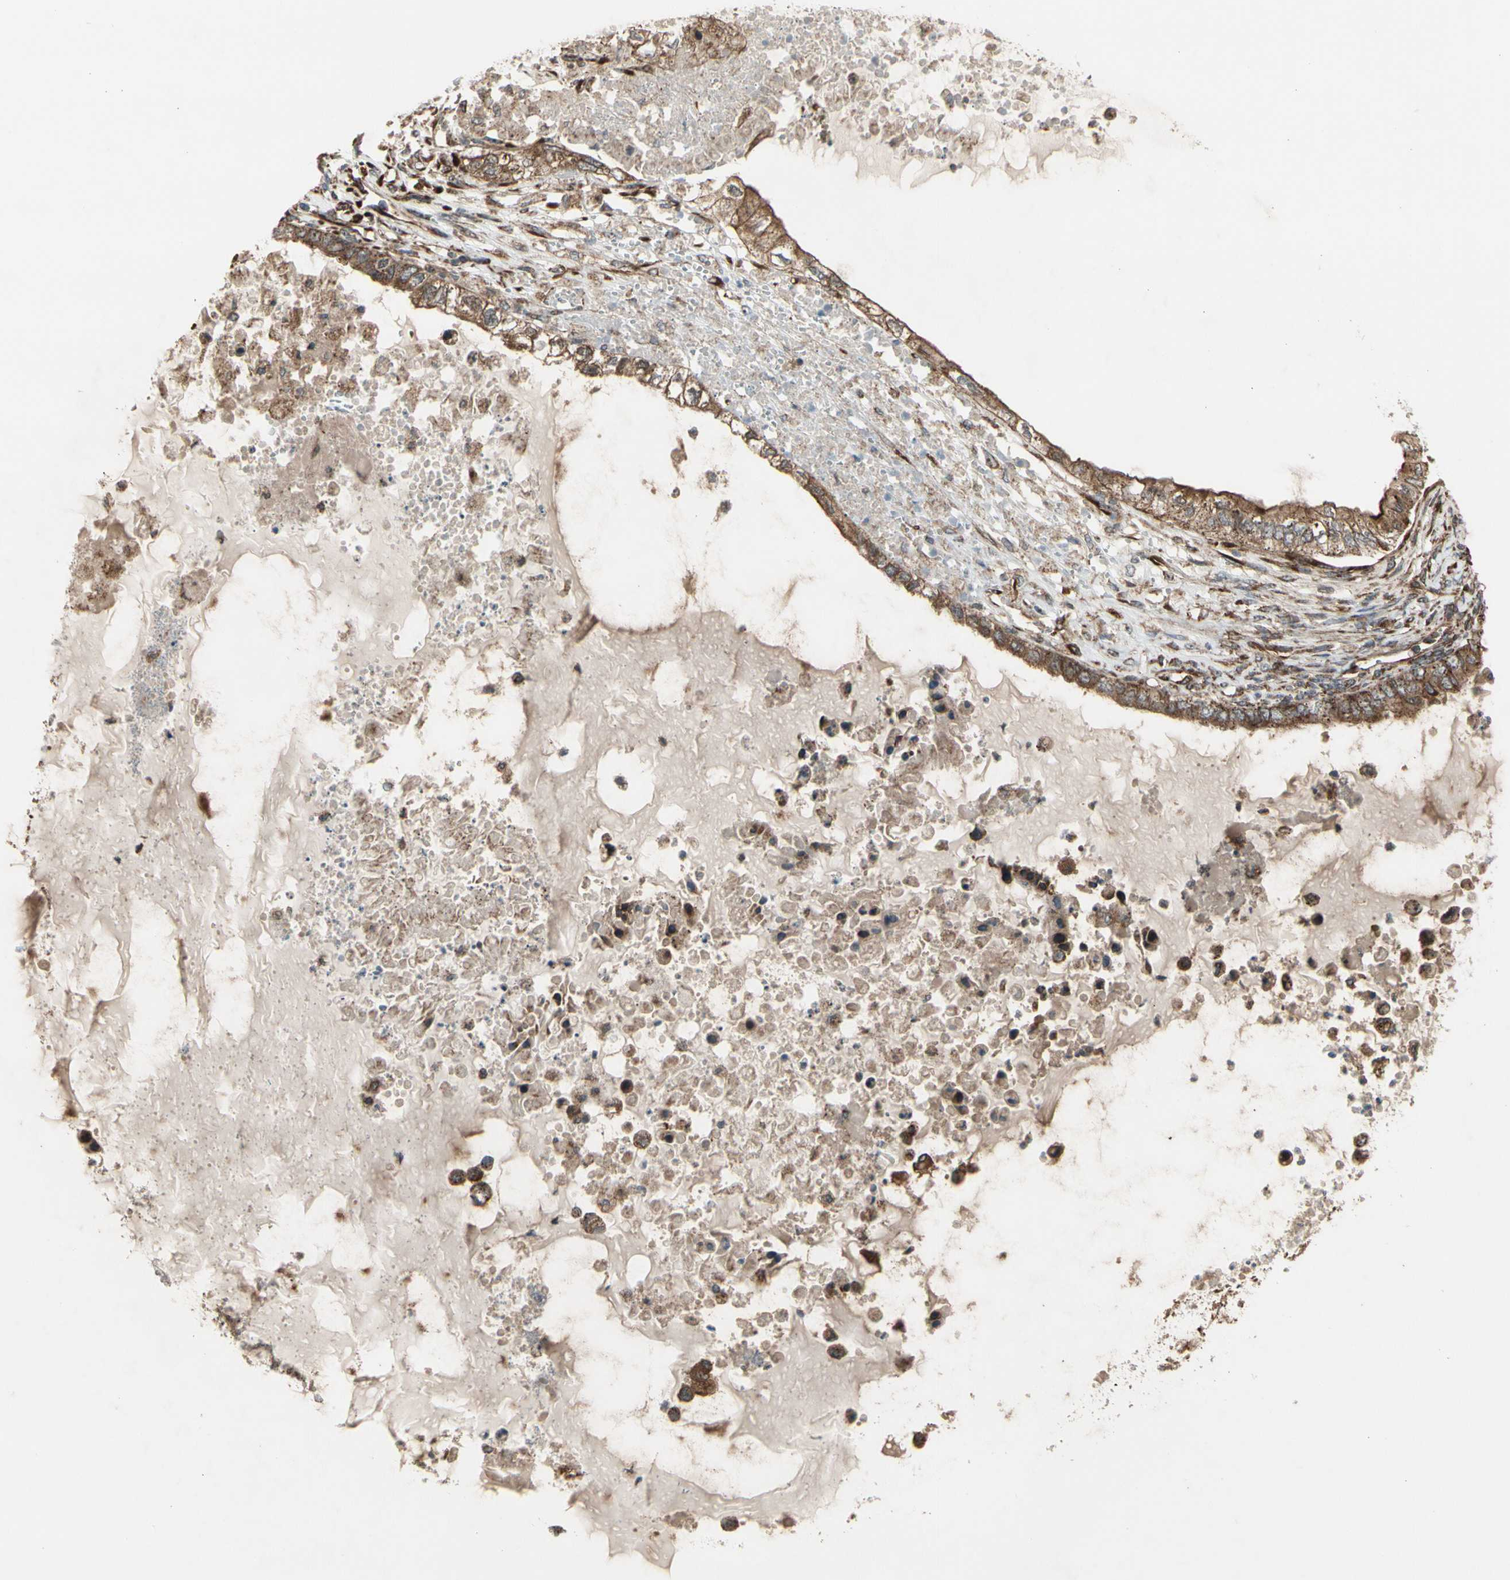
{"staining": {"intensity": "strong", "quantity": ">75%", "location": "cytoplasmic/membranous"}, "tissue": "ovarian cancer", "cell_type": "Tumor cells", "image_type": "cancer", "snomed": [{"axis": "morphology", "description": "Cystadenocarcinoma, mucinous, NOS"}, {"axis": "topography", "description": "Ovary"}], "caption": "Immunohistochemical staining of ovarian mucinous cystadenocarcinoma displays high levels of strong cytoplasmic/membranous positivity in approximately >75% of tumor cells.", "gene": "SLC39A9", "patient": {"sex": "female", "age": 80}}